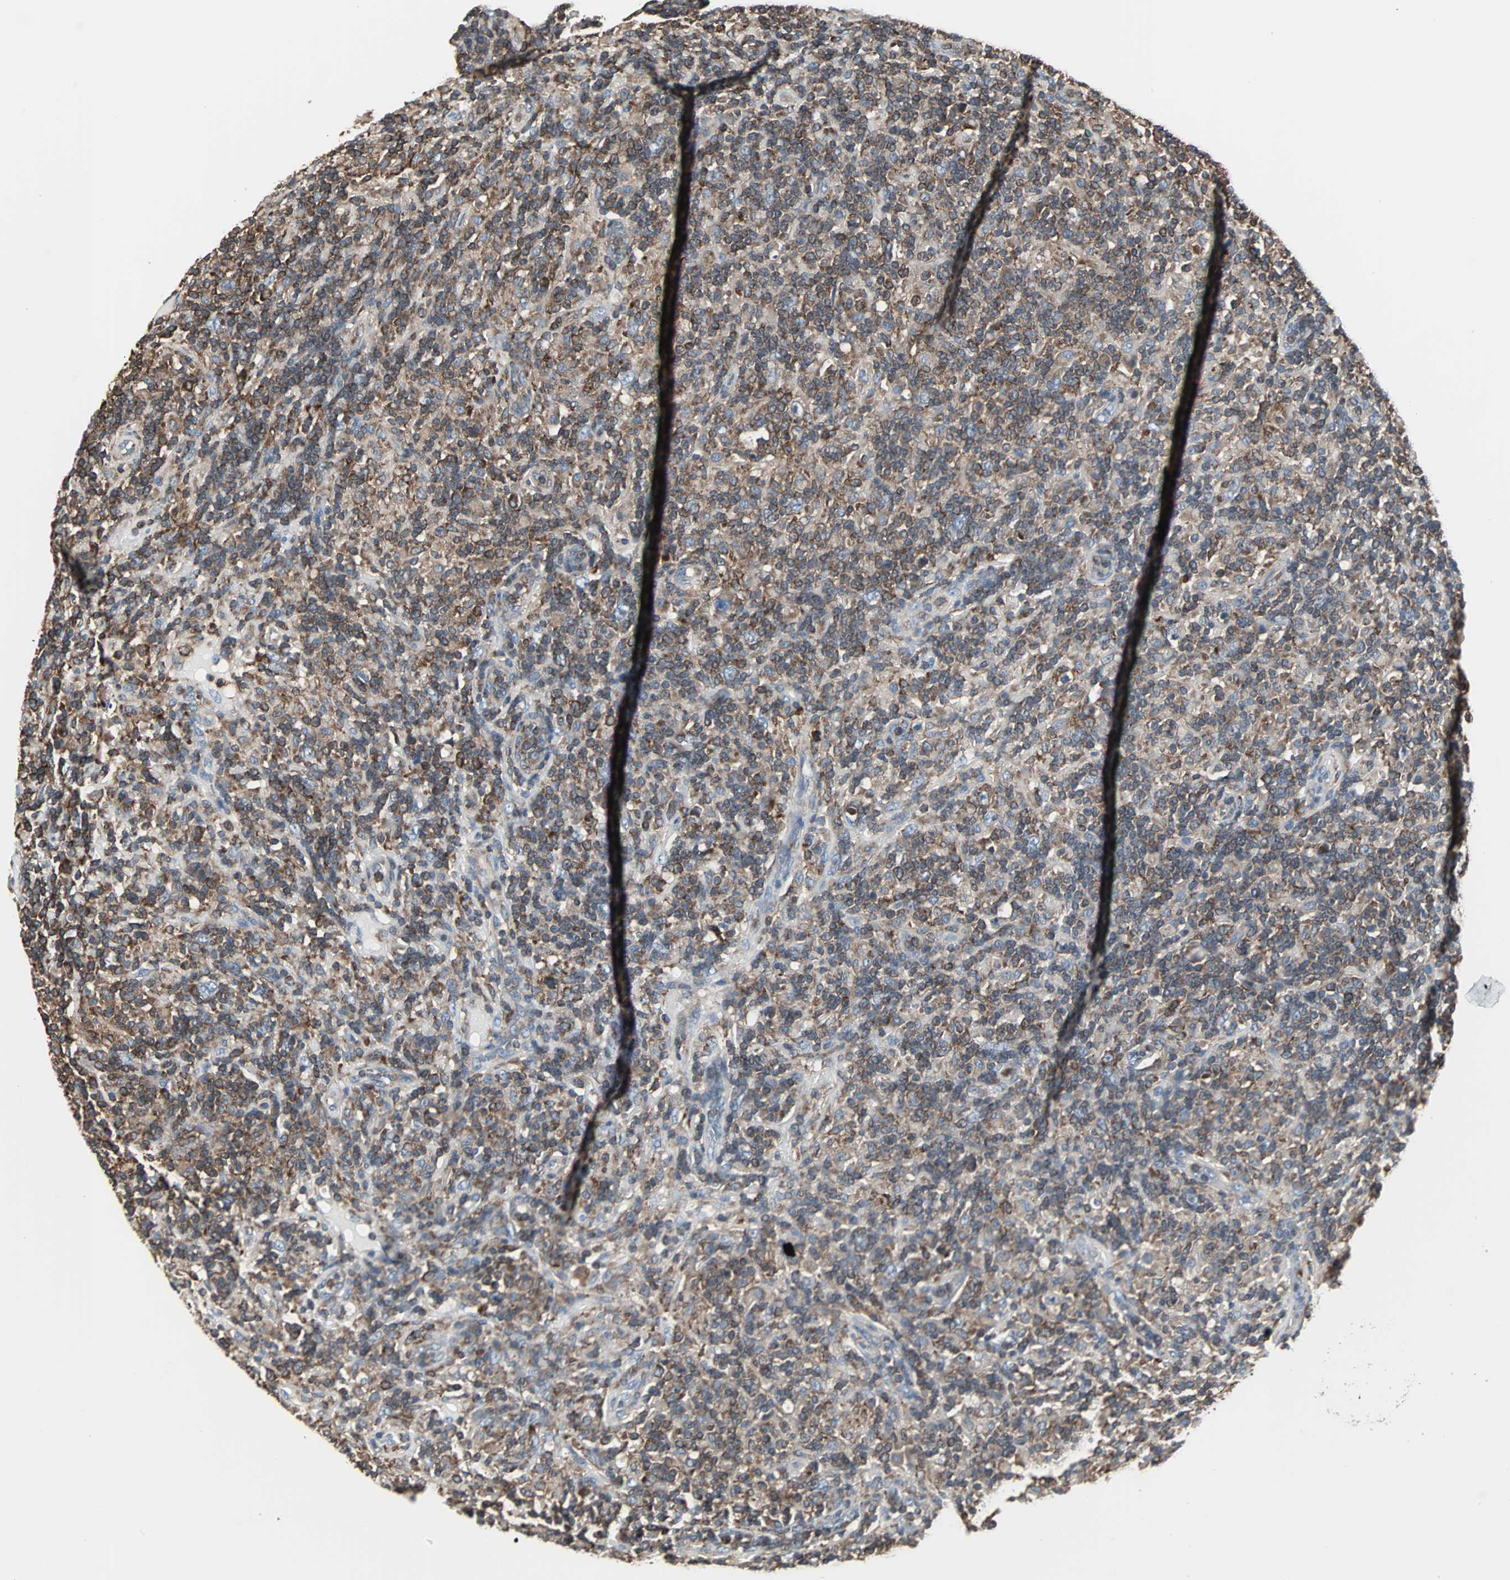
{"staining": {"intensity": "moderate", "quantity": ">75%", "location": "cytoplasmic/membranous"}, "tissue": "lymphoma", "cell_type": "Tumor cells", "image_type": "cancer", "snomed": [{"axis": "morphology", "description": "Hodgkin's disease, NOS"}, {"axis": "topography", "description": "Lymph node"}], "caption": "Immunohistochemical staining of human Hodgkin's disease demonstrates moderate cytoplasmic/membranous protein expression in approximately >75% of tumor cells. The staining is performed using DAB brown chromogen to label protein expression. The nuclei are counter-stained blue using hematoxylin.", "gene": "LRRFIP1", "patient": {"sex": "male", "age": 70}}